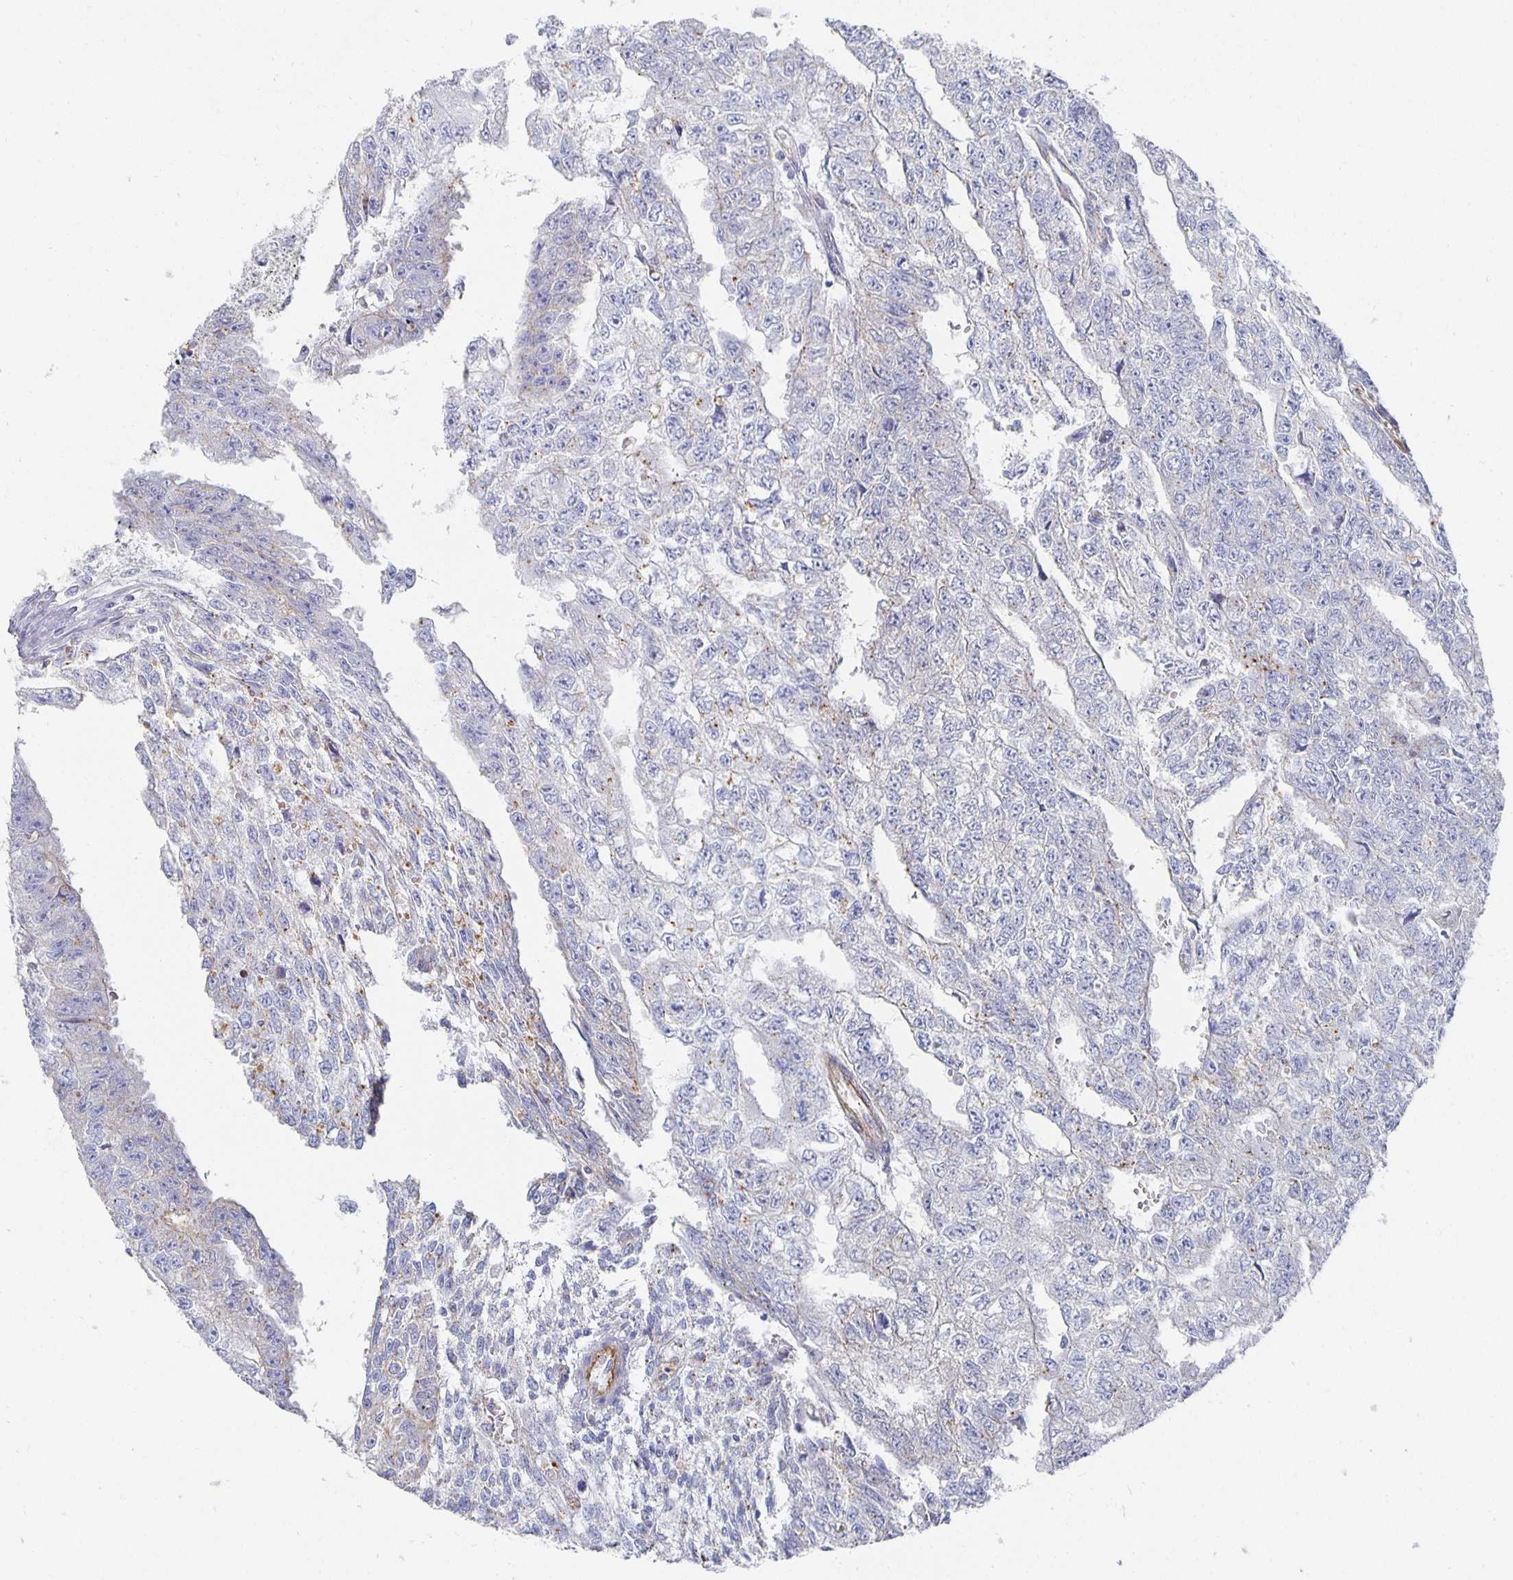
{"staining": {"intensity": "negative", "quantity": "none", "location": "none"}, "tissue": "testis cancer", "cell_type": "Tumor cells", "image_type": "cancer", "snomed": [{"axis": "morphology", "description": "Carcinoma, Embryonal, NOS"}, {"axis": "morphology", "description": "Teratoma, malignant, NOS"}, {"axis": "topography", "description": "Testis"}], "caption": "Tumor cells show no significant protein positivity in testis embryonal carcinoma.", "gene": "TAAR1", "patient": {"sex": "male", "age": 24}}